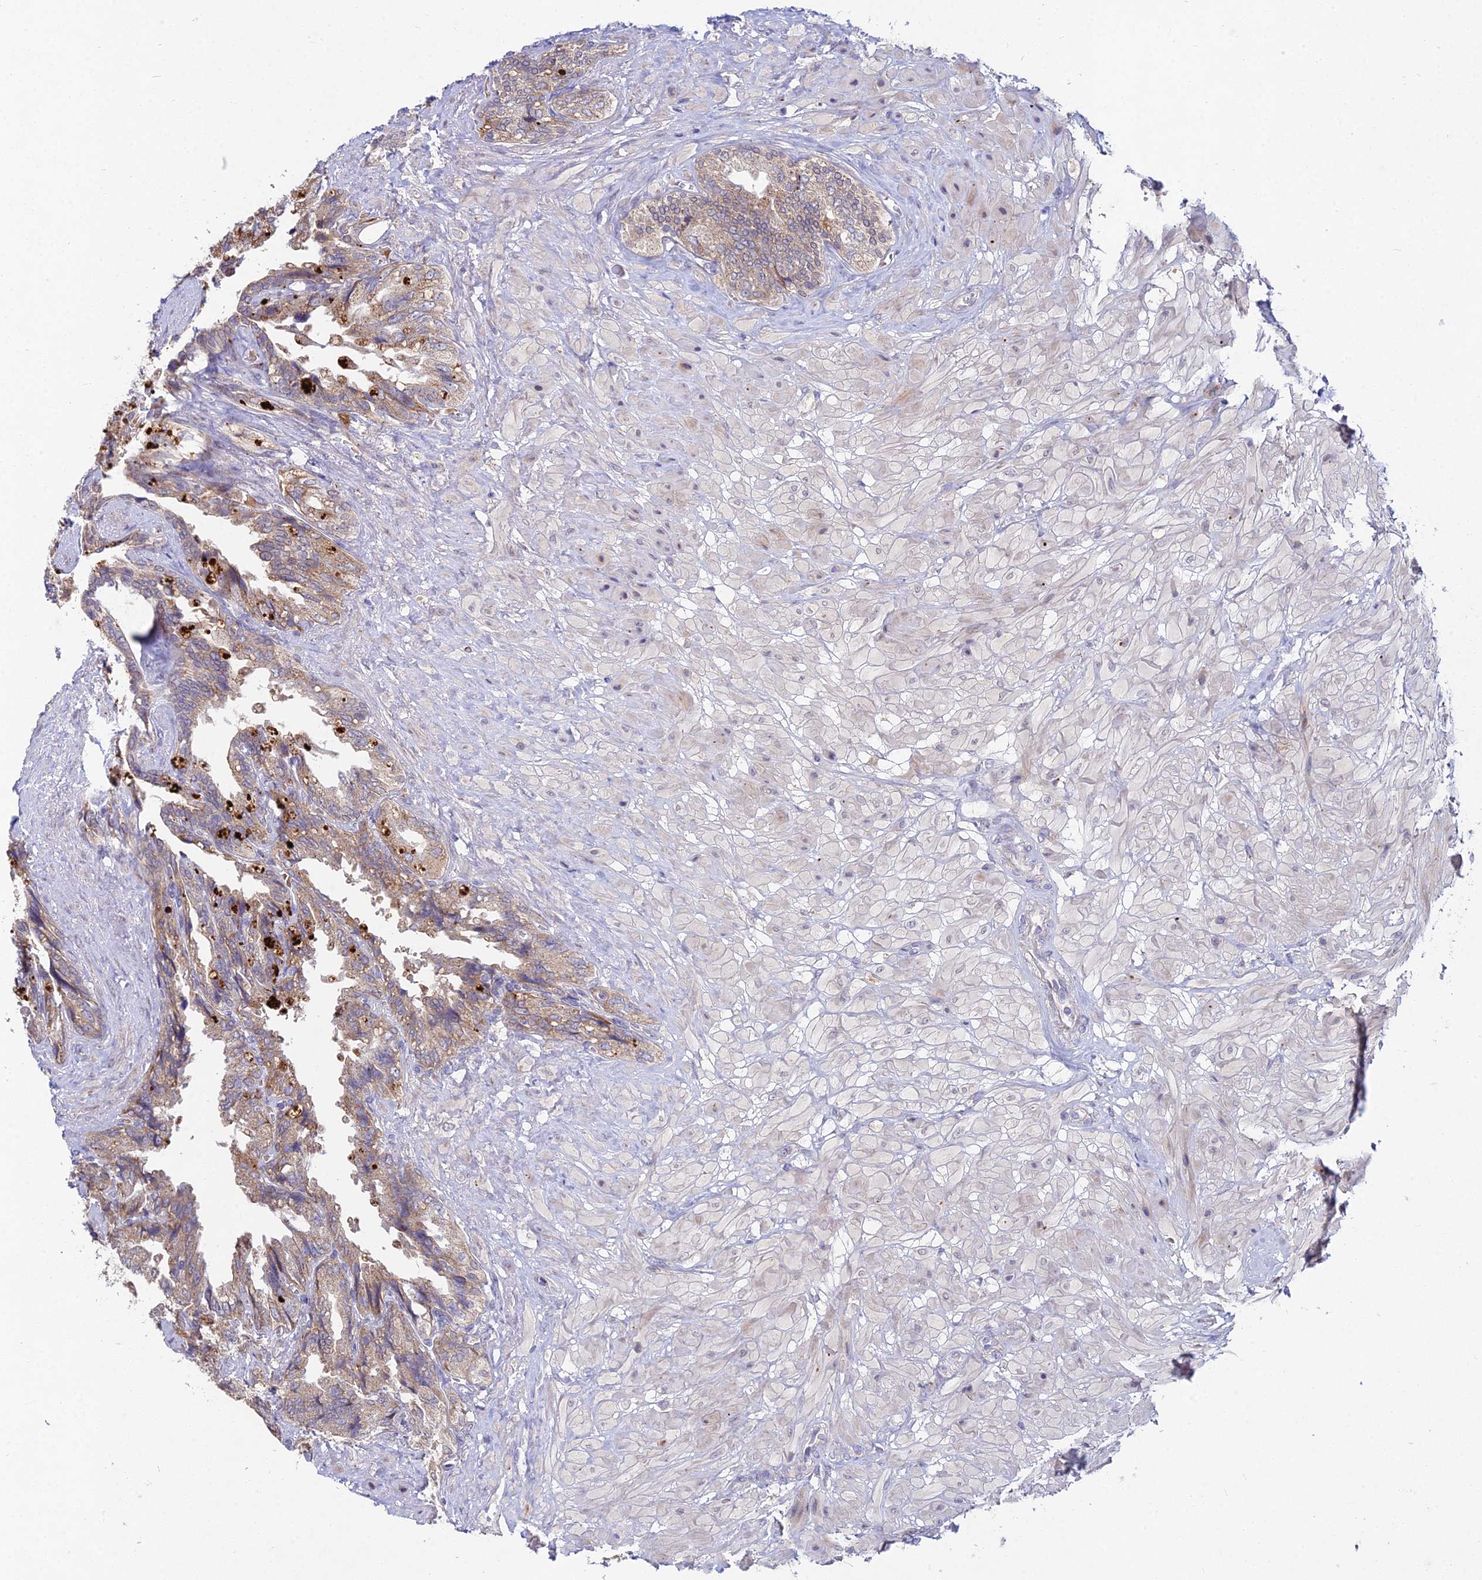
{"staining": {"intensity": "moderate", "quantity": ">75%", "location": "cytoplasmic/membranous"}, "tissue": "seminal vesicle", "cell_type": "Glandular cells", "image_type": "normal", "snomed": [{"axis": "morphology", "description": "Normal tissue, NOS"}, {"axis": "topography", "description": "Seminal veicle"}, {"axis": "topography", "description": "Peripheral nerve tissue"}], "caption": "Moderate cytoplasmic/membranous protein staining is identified in about >75% of glandular cells in seminal vesicle.", "gene": "WDR43", "patient": {"sex": "male", "age": 60}}